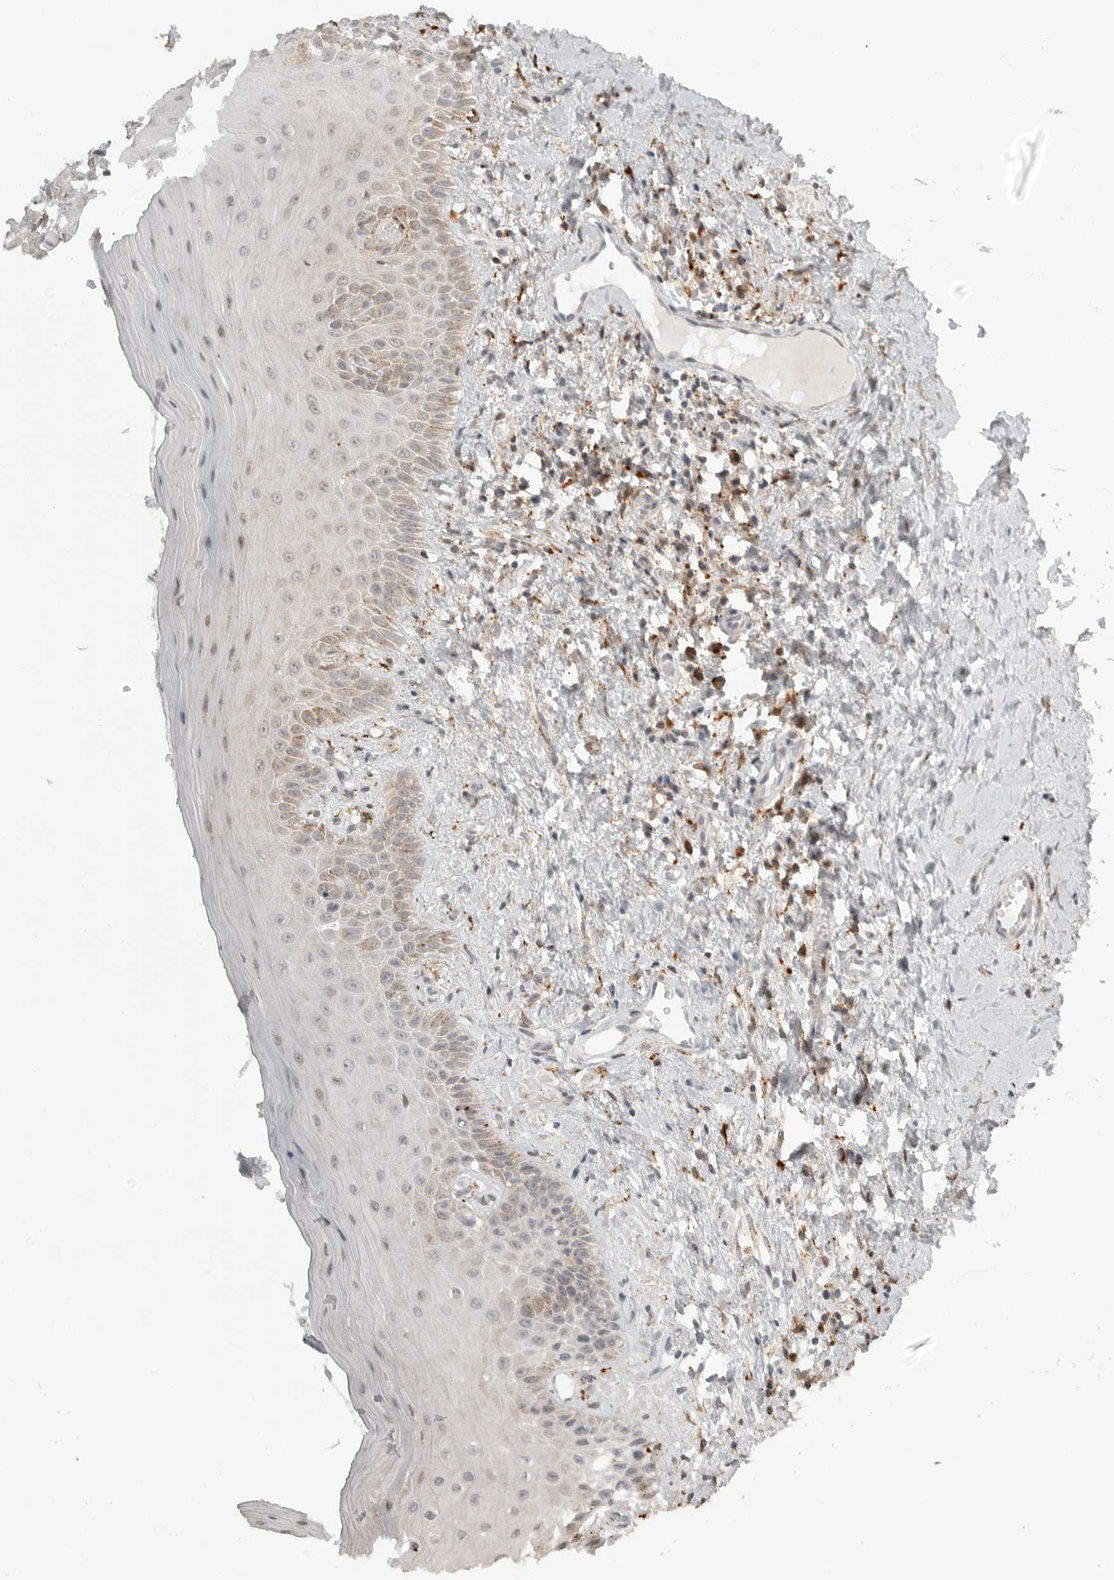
{"staining": {"intensity": "moderate", "quantity": ">75%", "location": "cytoplasmic/membranous"}, "tissue": "oral mucosa", "cell_type": "Squamous epithelial cells", "image_type": "normal", "snomed": [{"axis": "morphology", "description": "Normal tissue, NOS"}, {"axis": "topography", "description": "Oral tissue"}], "caption": "Immunohistochemistry micrograph of benign human oral mucosa stained for a protein (brown), which displays medium levels of moderate cytoplasmic/membranous staining in about >75% of squamous epithelial cells.", "gene": "IDUA", "patient": {"sex": "male", "age": 66}}